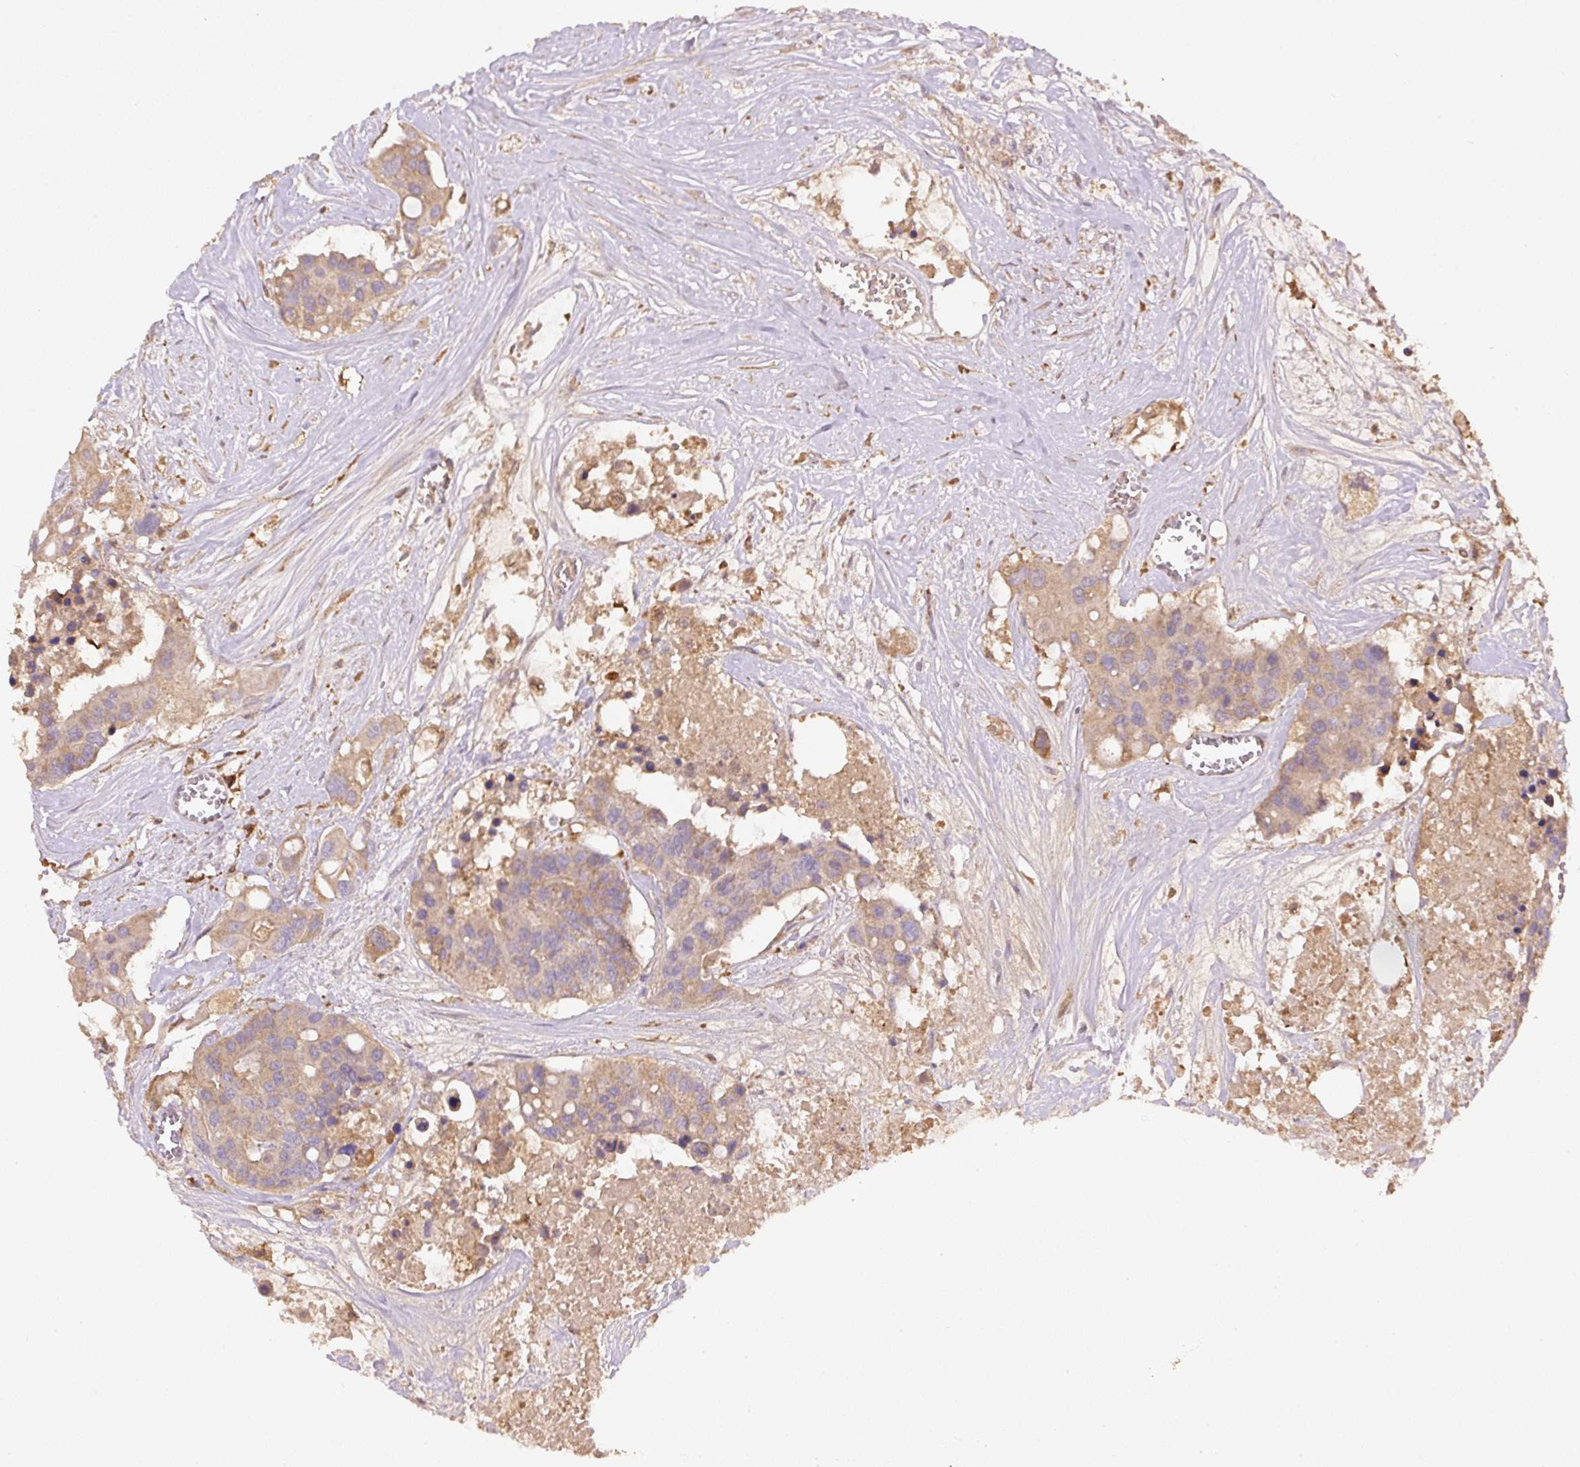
{"staining": {"intensity": "weak", "quantity": ">75%", "location": "cytoplasmic/membranous"}, "tissue": "colorectal cancer", "cell_type": "Tumor cells", "image_type": "cancer", "snomed": [{"axis": "morphology", "description": "Adenocarcinoma, NOS"}, {"axis": "topography", "description": "Colon"}], "caption": "Protein analysis of adenocarcinoma (colorectal) tissue displays weak cytoplasmic/membranous expression in about >75% of tumor cells. The staining is performed using DAB (3,3'-diaminobenzidine) brown chromogen to label protein expression. The nuclei are counter-stained blue using hematoxylin.", "gene": "DAPK1", "patient": {"sex": "male", "age": 77}}